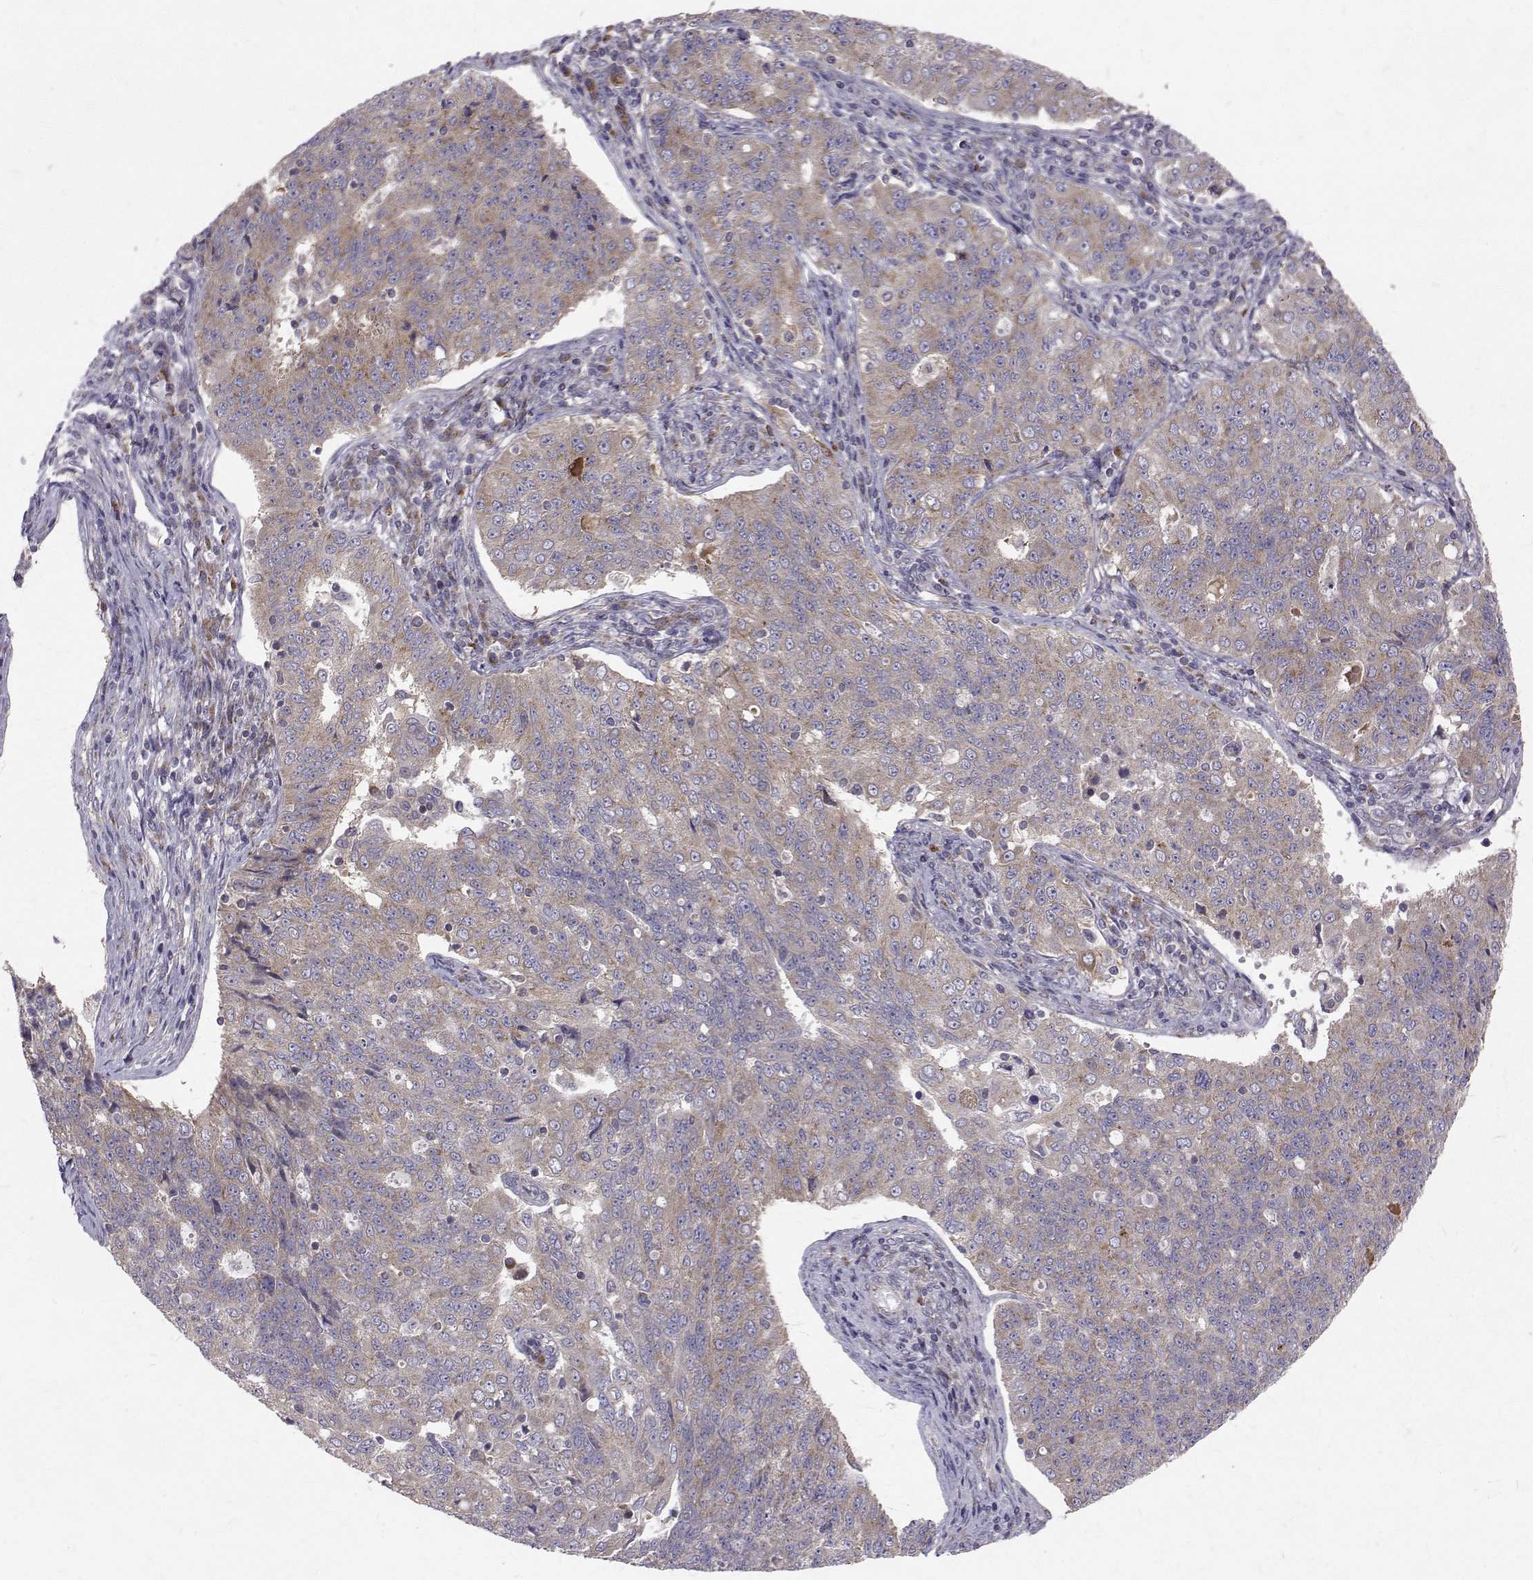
{"staining": {"intensity": "weak", "quantity": "25%-75%", "location": "cytoplasmic/membranous"}, "tissue": "endometrial cancer", "cell_type": "Tumor cells", "image_type": "cancer", "snomed": [{"axis": "morphology", "description": "Adenocarcinoma, NOS"}, {"axis": "topography", "description": "Endometrium"}], "caption": "Protein expression by IHC displays weak cytoplasmic/membranous expression in approximately 25%-75% of tumor cells in adenocarcinoma (endometrial). The protein of interest is shown in brown color, while the nuclei are stained blue.", "gene": "ARFGAP1", "patient": {"sex": "female", "age": 43}}